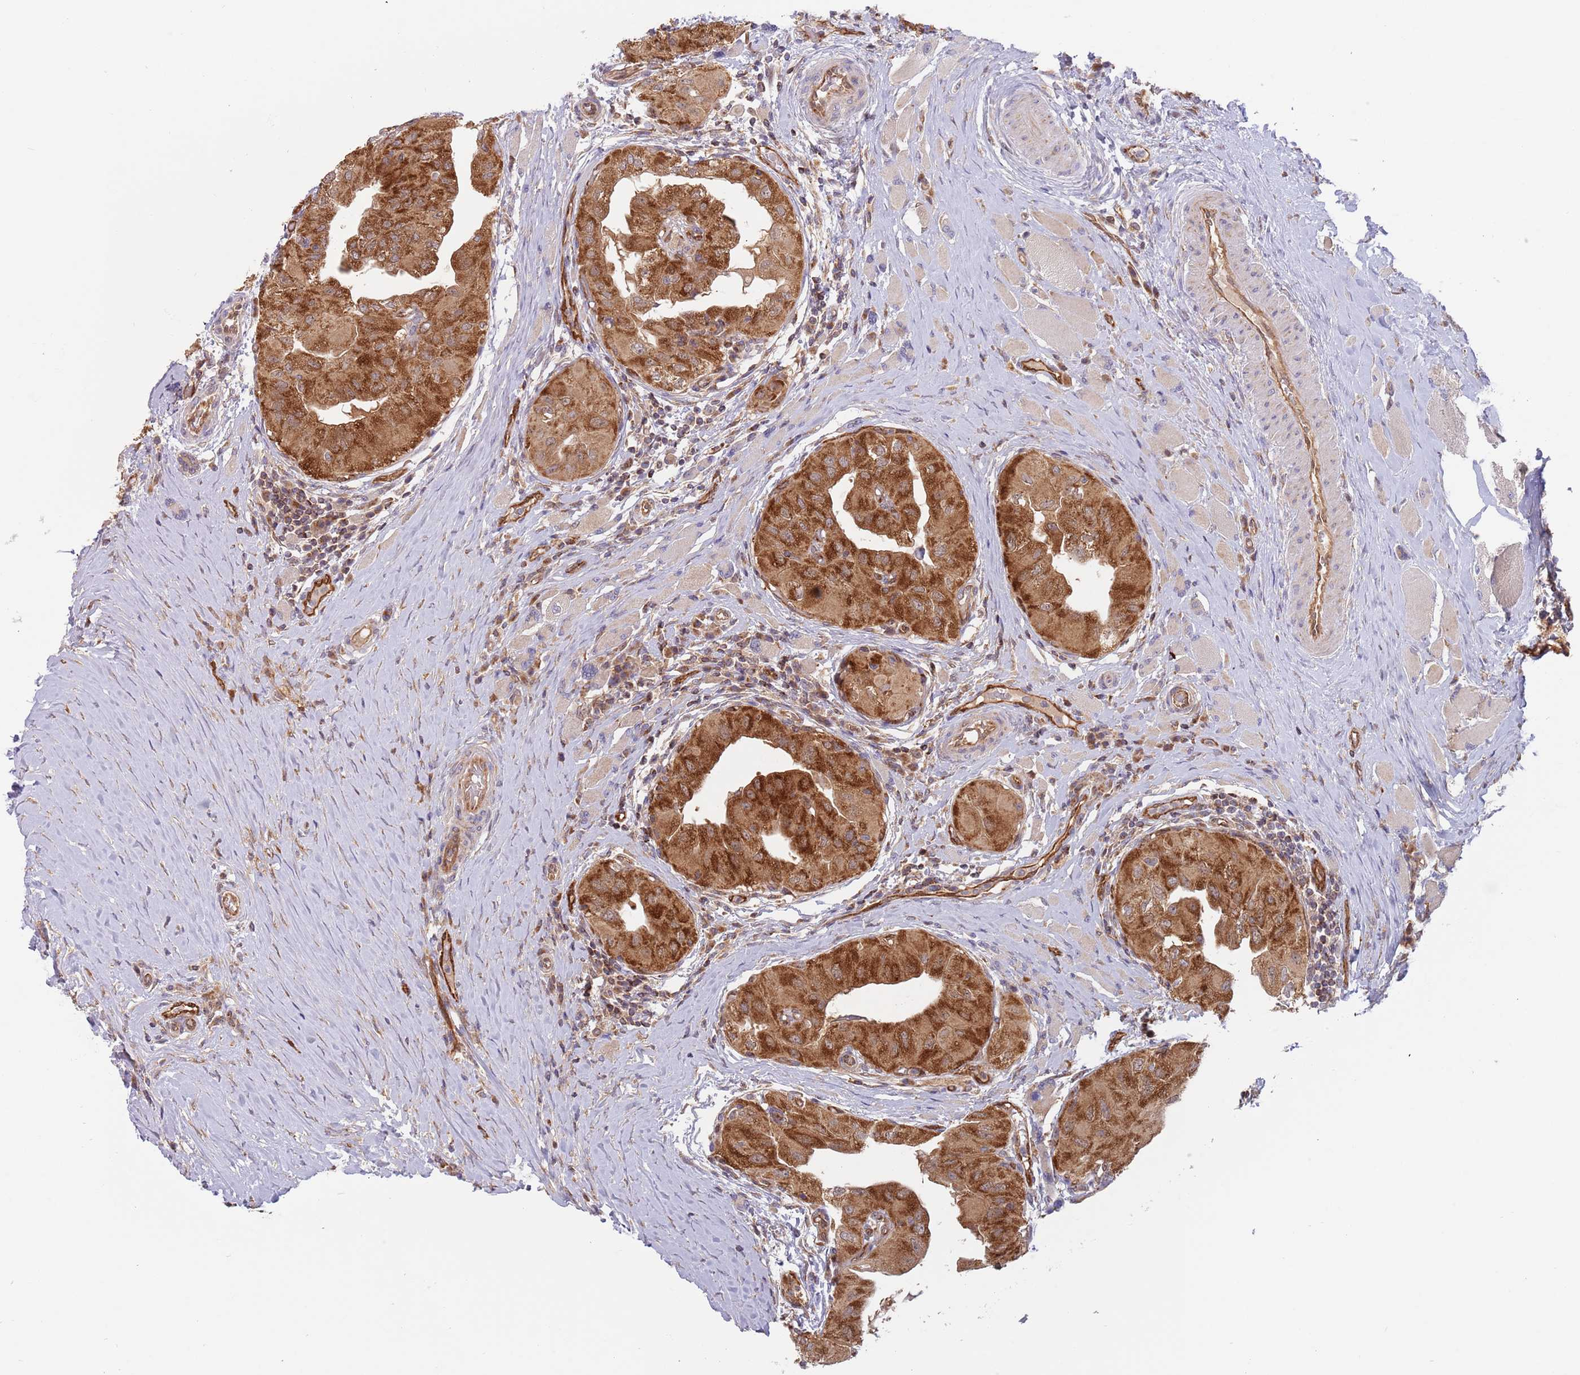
{"staining": {"intensity": "strong", "quantity": ">75%", "location": "cytoplasmic/membranous"}, "tissue": "thyroid cancer", "cell_type": "Tumor cells", "image_type": "cancer", "snomed": [{"axis": "morphology", "description": "Papillary adenocarcinoma, NOS"}, {"axis": "topography", "description": "Thyroid gland"}], "caption": "This is an image of immunohistochemistry (IHC) staining of papillary adenocarcinoma (thyroid), which shows strong positivity in the cytoplasmic/membranous of tumor cells.", "gene": "GUK1", "patient": {"sex": "female", "age": 59}}